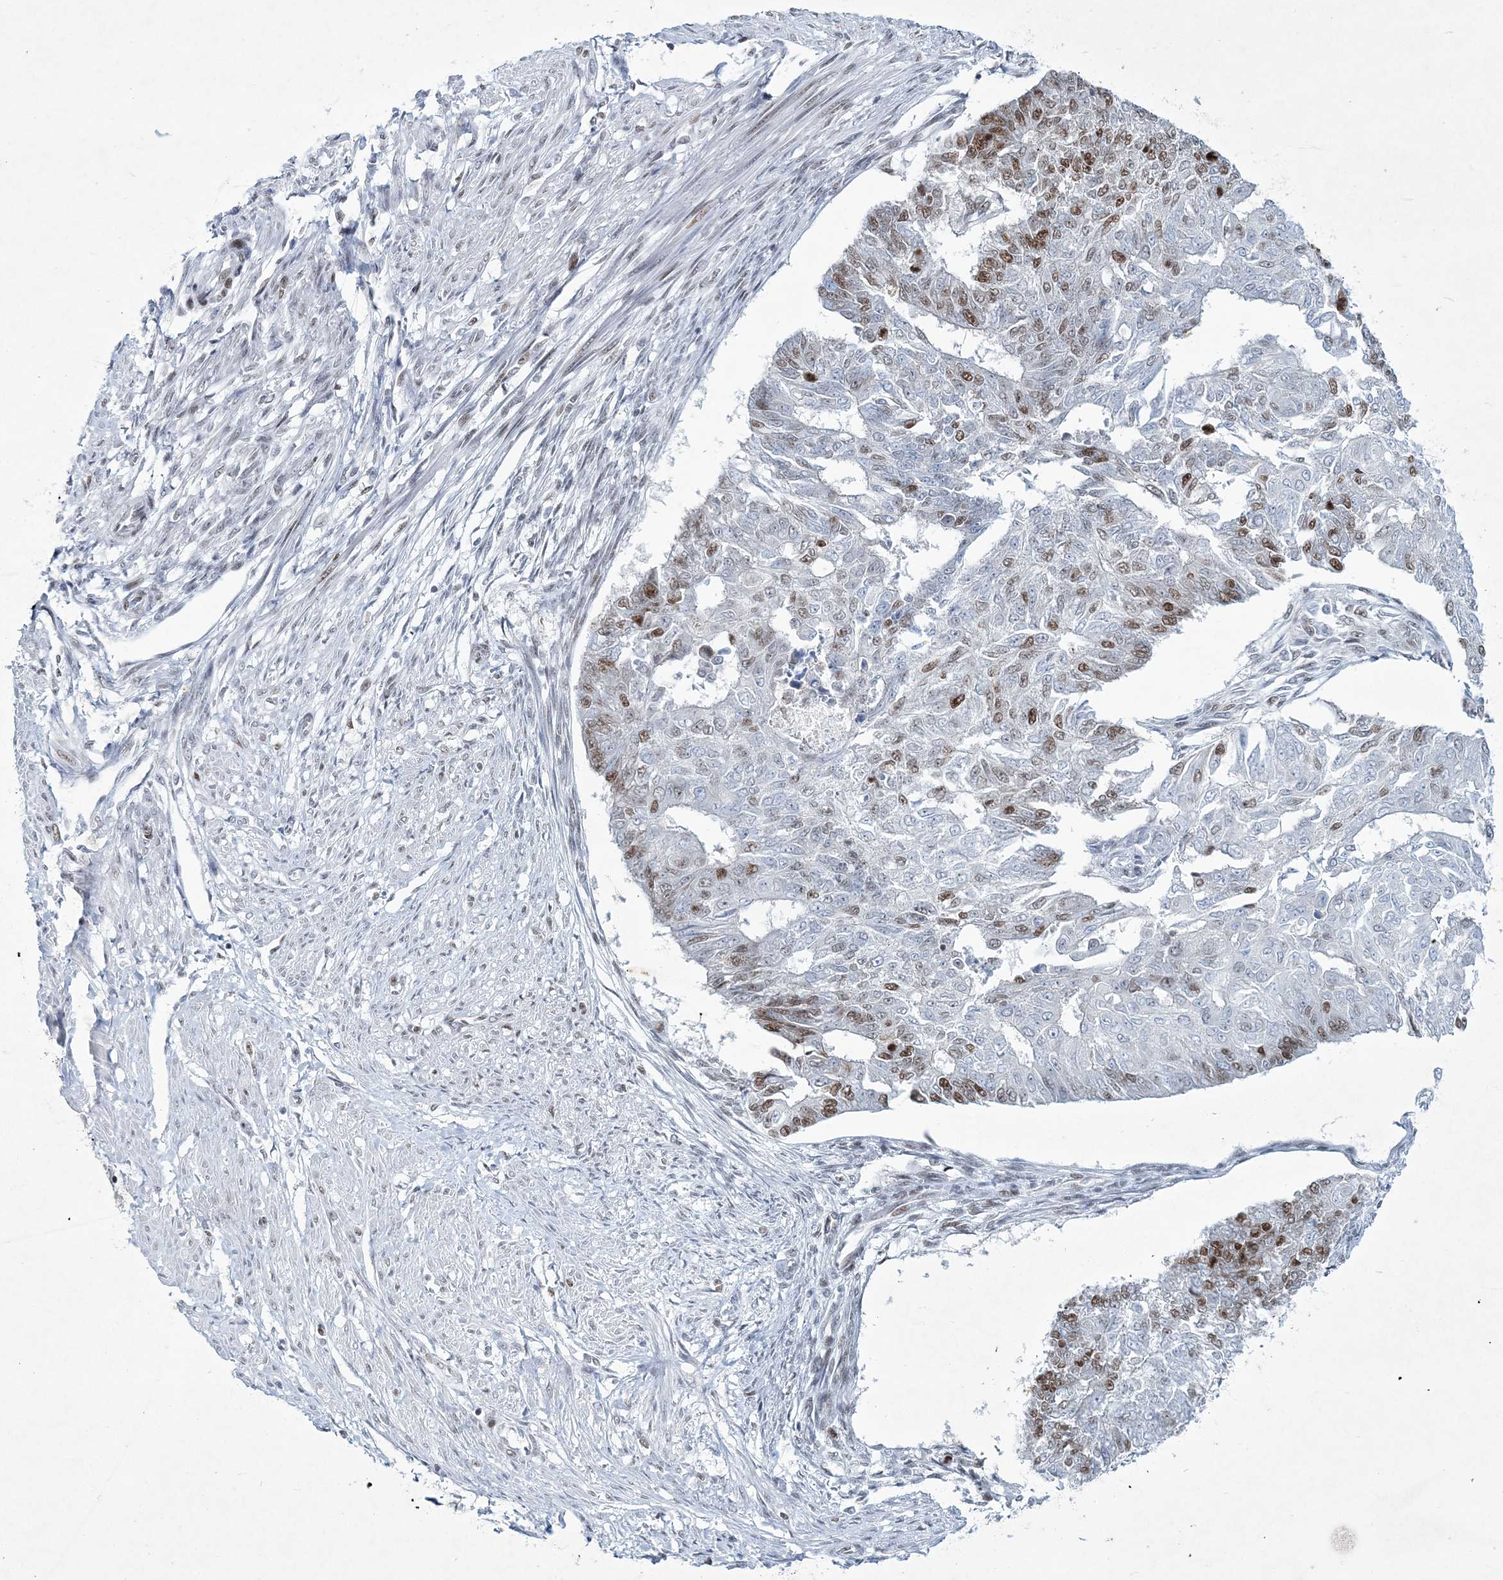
{"staining": {"intensity": "moderate", "quantity": "25%-75%", "location": "nuclear"}, "tissue": "endometrial cancer", "cell_type": "Tumor cells", "image_type": "cancer", "snomed": [{"axis": "morphology", "description": "Adenocarcinoma, NOS"}, {"axis": "topography", "description": "Endometrium"}], "caption": "Endometrial cancer (adenocarcinoma) tissue displays moderate nuclear positivity in about 25%-75% of tumor cells The protein of interest is stained brown, and the nuclei are stained in blue (DAB (3,3'-diaminobenzidine) IHC with brightfield microscopy, high magnification).", "gene": "LRRFIP2", "patient": {"sex": "female", "age": 32}}